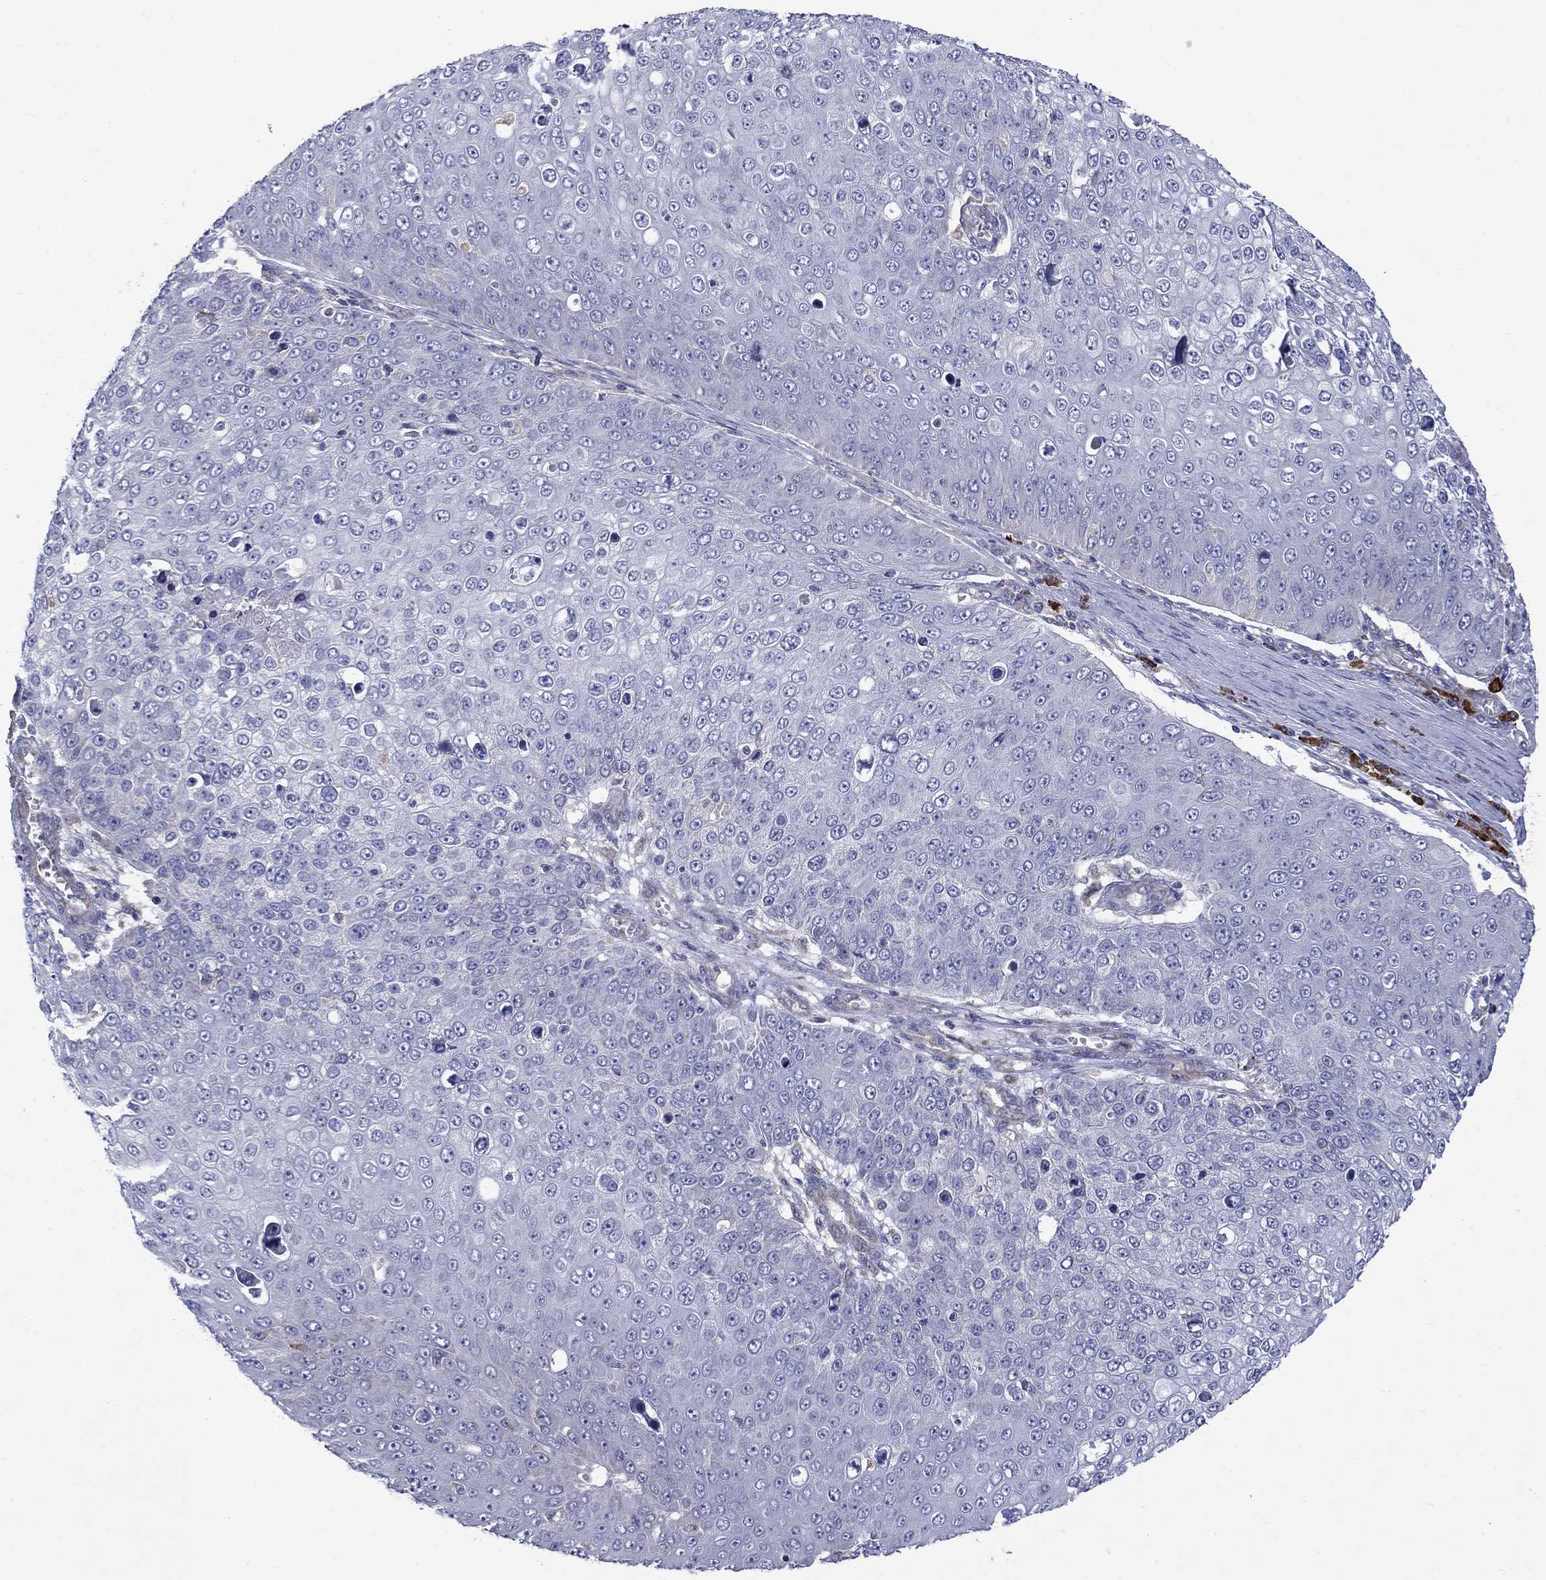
{"staining": {"intensity": "negative", "quantity": "none", "location": "none"}, "tissue": "skin cancer", "cell_type": "Tumor cells", "image_type": "cancer", "snomed": [{"axis": "morphology", "description": "Squamous cell carcinoma, NOS"}, {"axis": "topography", "description": "Skin"}], "caption": "Human skin cancer (squamous cell carcinoma) stained for a protein using immunohistochemistry shows no expression in tumor cells.", "gene": "ASNS", "patient": {"sex": "male", "age": 71}}